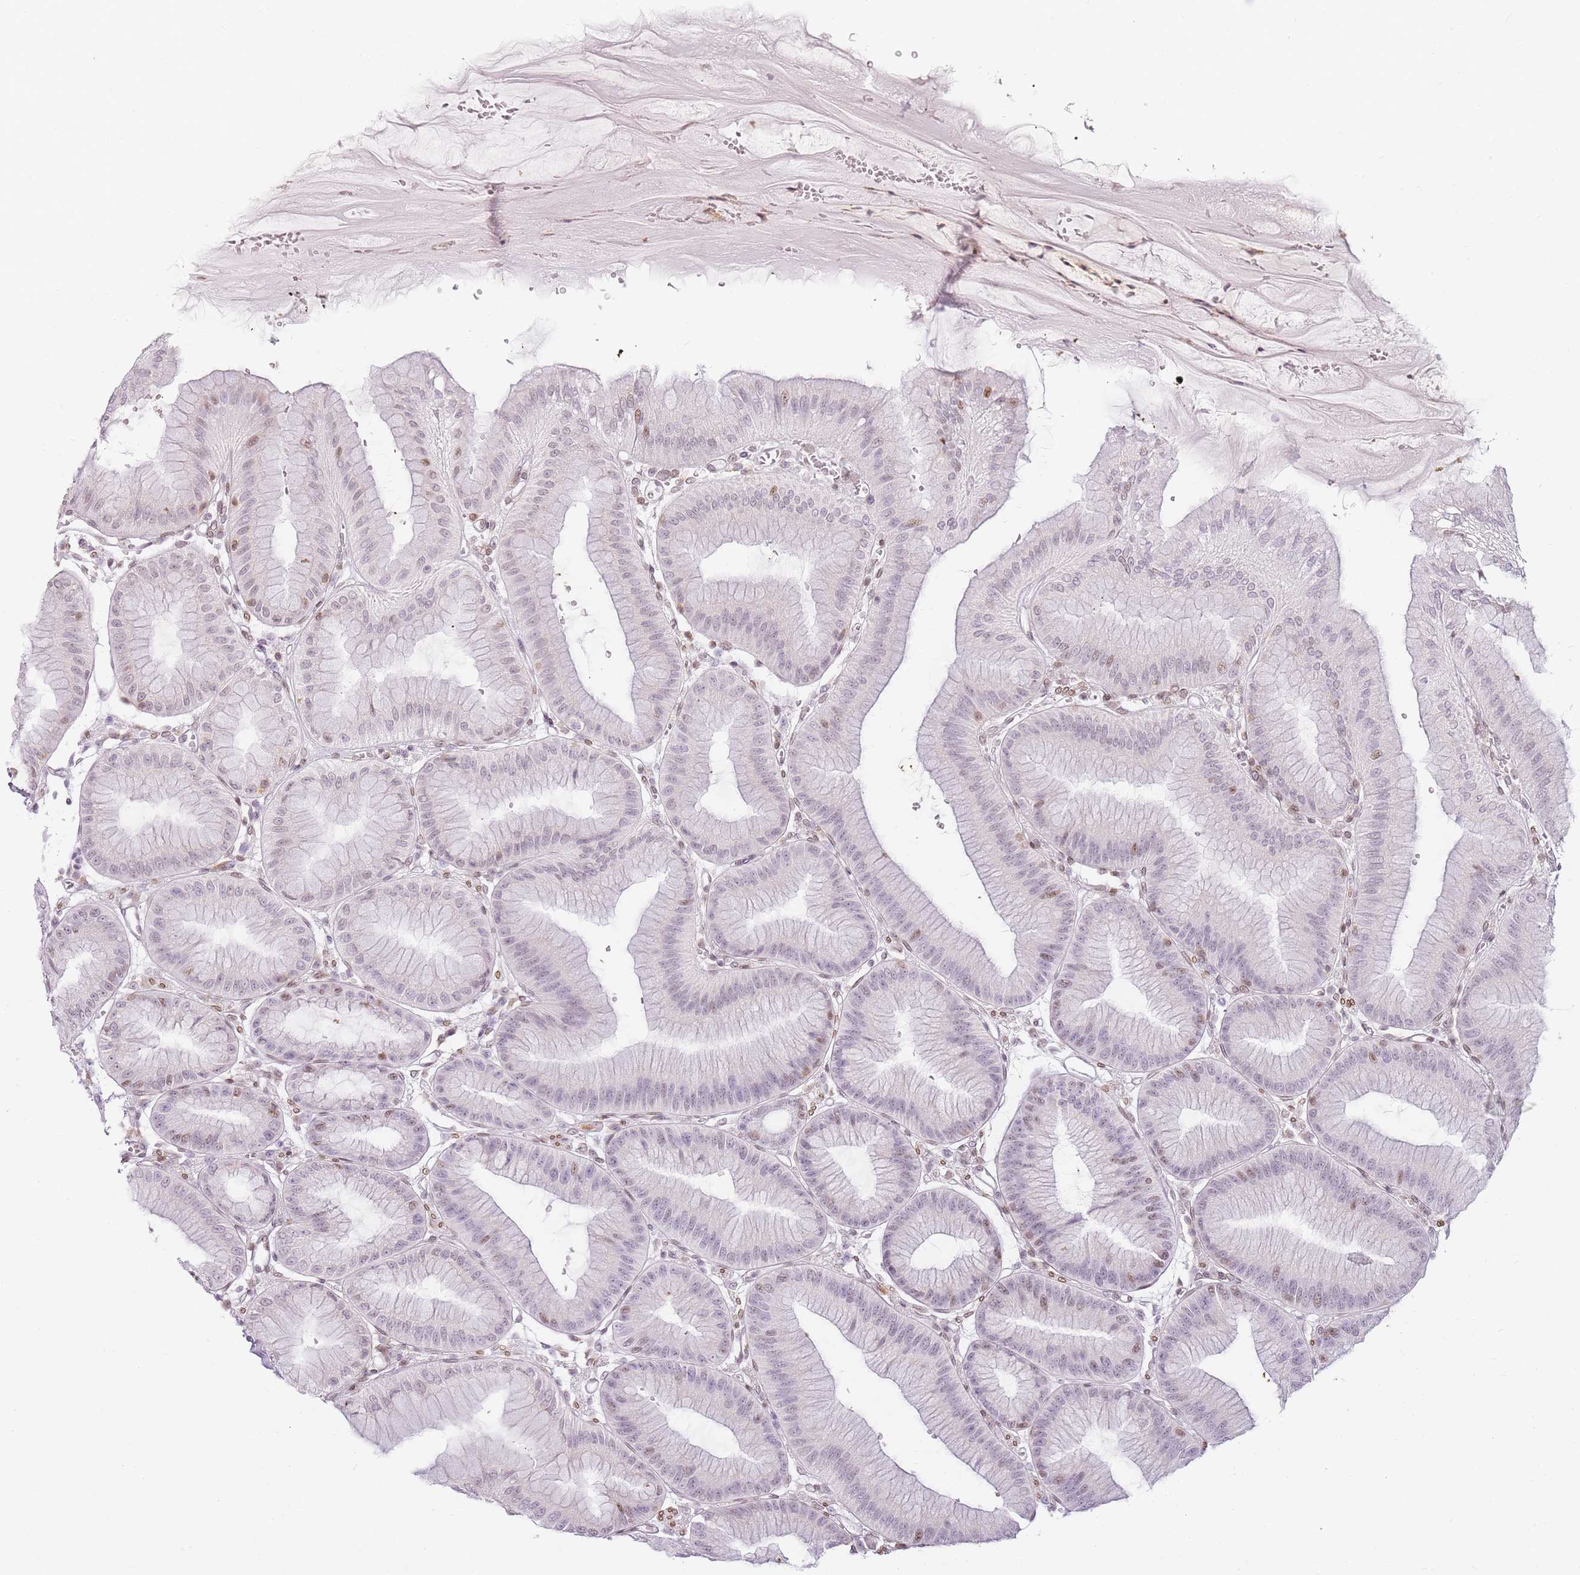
{"staining": {"intensity": "moderate", "quantity": "<25%", "location": "nuclear"}, "tissue": "stomach", "cell_type": "Glandular cells", "image_type": "normal", "snomed": [{"axis": "morphology", "description": "Normal tissue, NOS"}, {"axis": "topography", "description": "Stomach, lower"}], "caption": "DAB immunohistochemical staining of normal human stomach reveals moderate nuclear protein positivity in about <25% of glandular cells. The staining was performed using DAB to visualize the protein expression in brown, while the nuclei were stained in blue with hematoxylin (Magnification: 20x).", "gene": "JAKMIP1", "patient": {"sex": "male", "age": 71}}